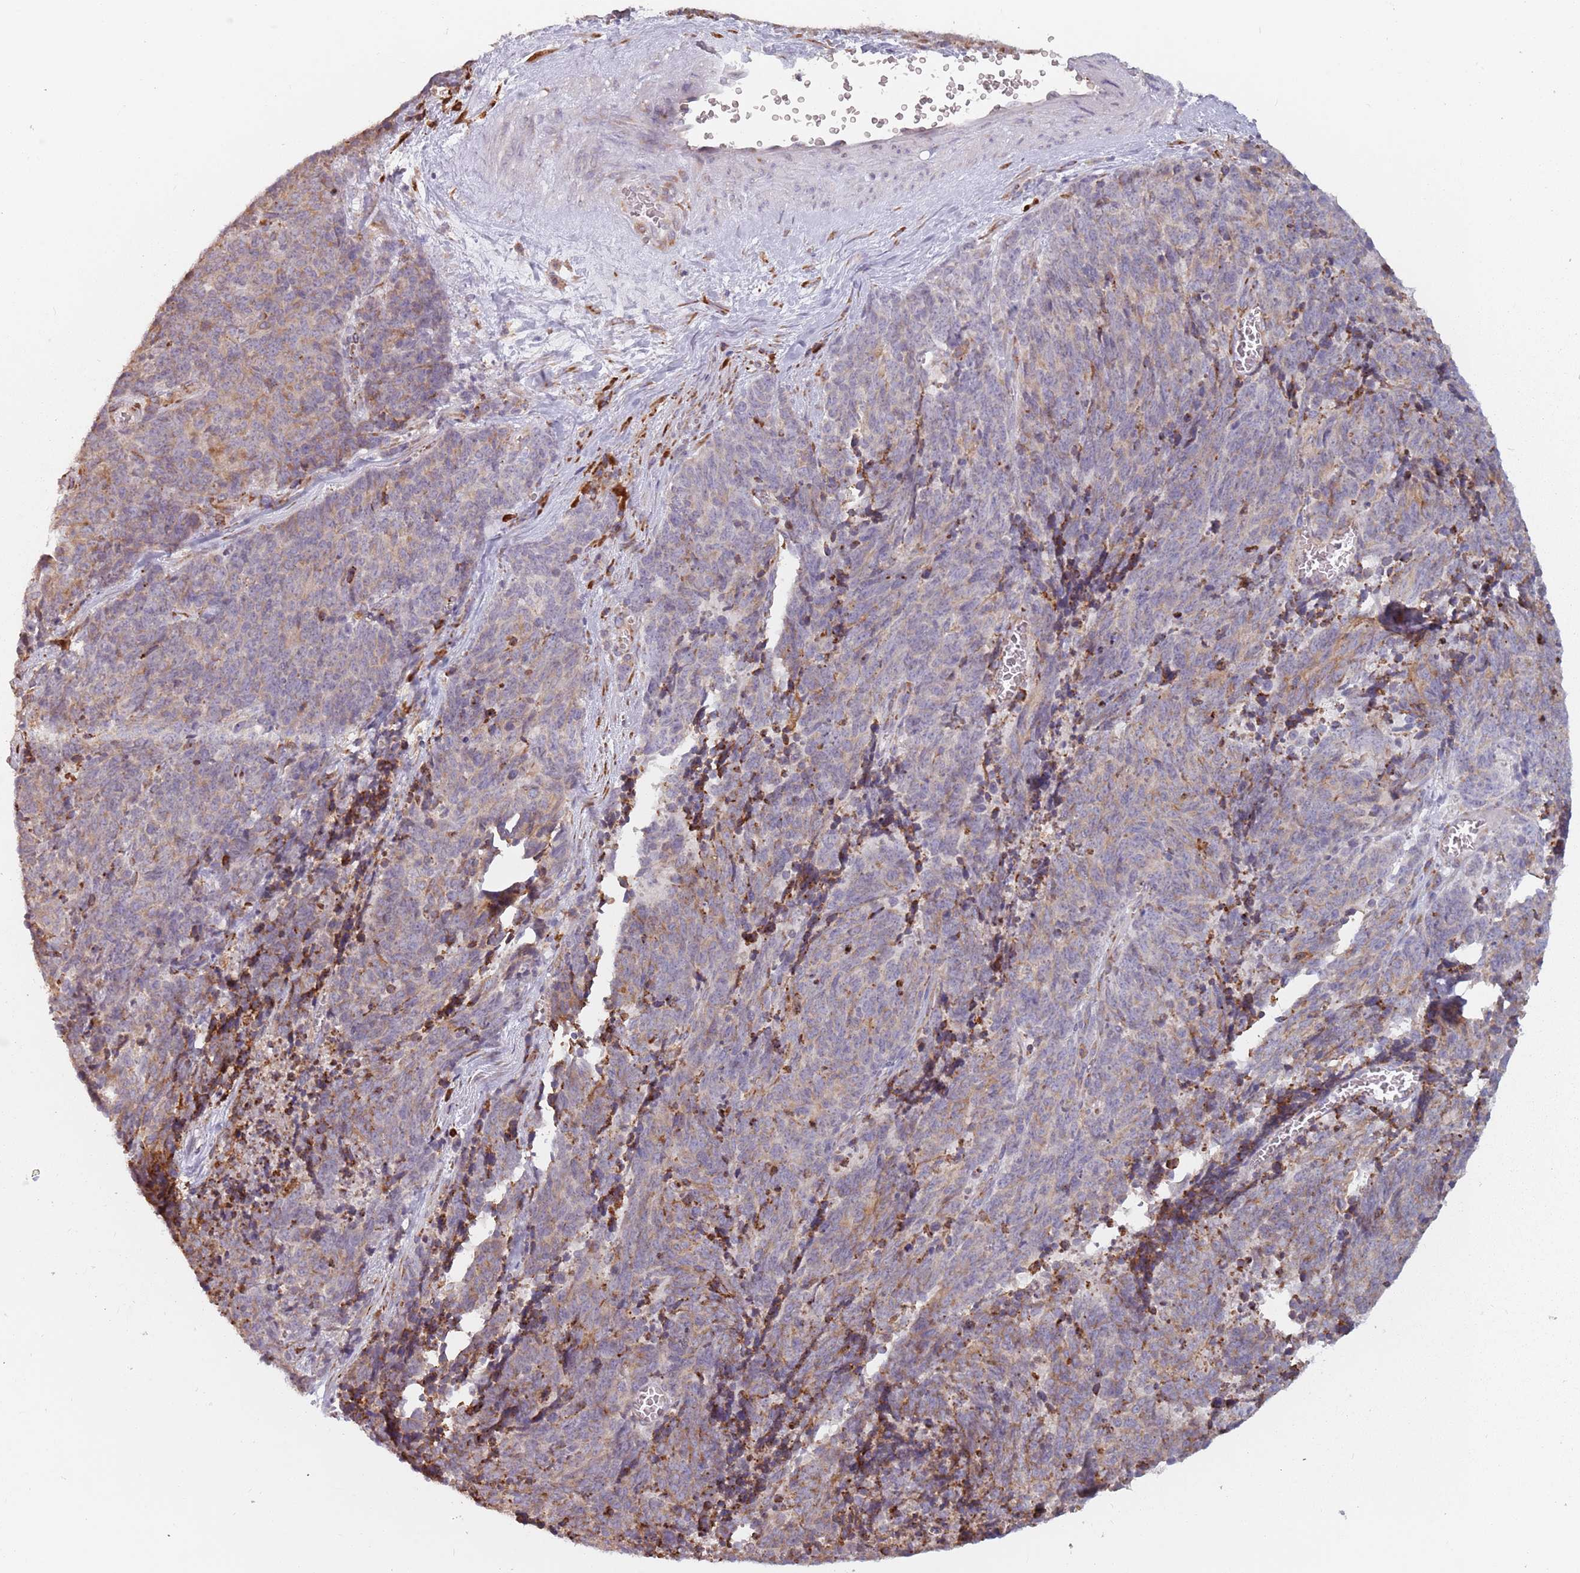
{"staining": {"intensity": "weak", "quantity": "25%-75%", "location": "cytoplasmic/membranous"}, "tissue": "cervical cancer", "cell_type": "Tumor cells", "image_type": "cancer", "snomed": [{"axis": "morphology", "description": "Squamous cell carcinoma, NOS"}, {"axis": "topography", "description": "Cervix"}], "caption": "A photomicrograph showing weak cytoplasmic/membranous staining in about 25%-75% of tumor cells in cervical cancer, as visualized by brown immunohistochemical staining.", "gene": "RPS9", "patient": {"sex": "female", "age": 29}}